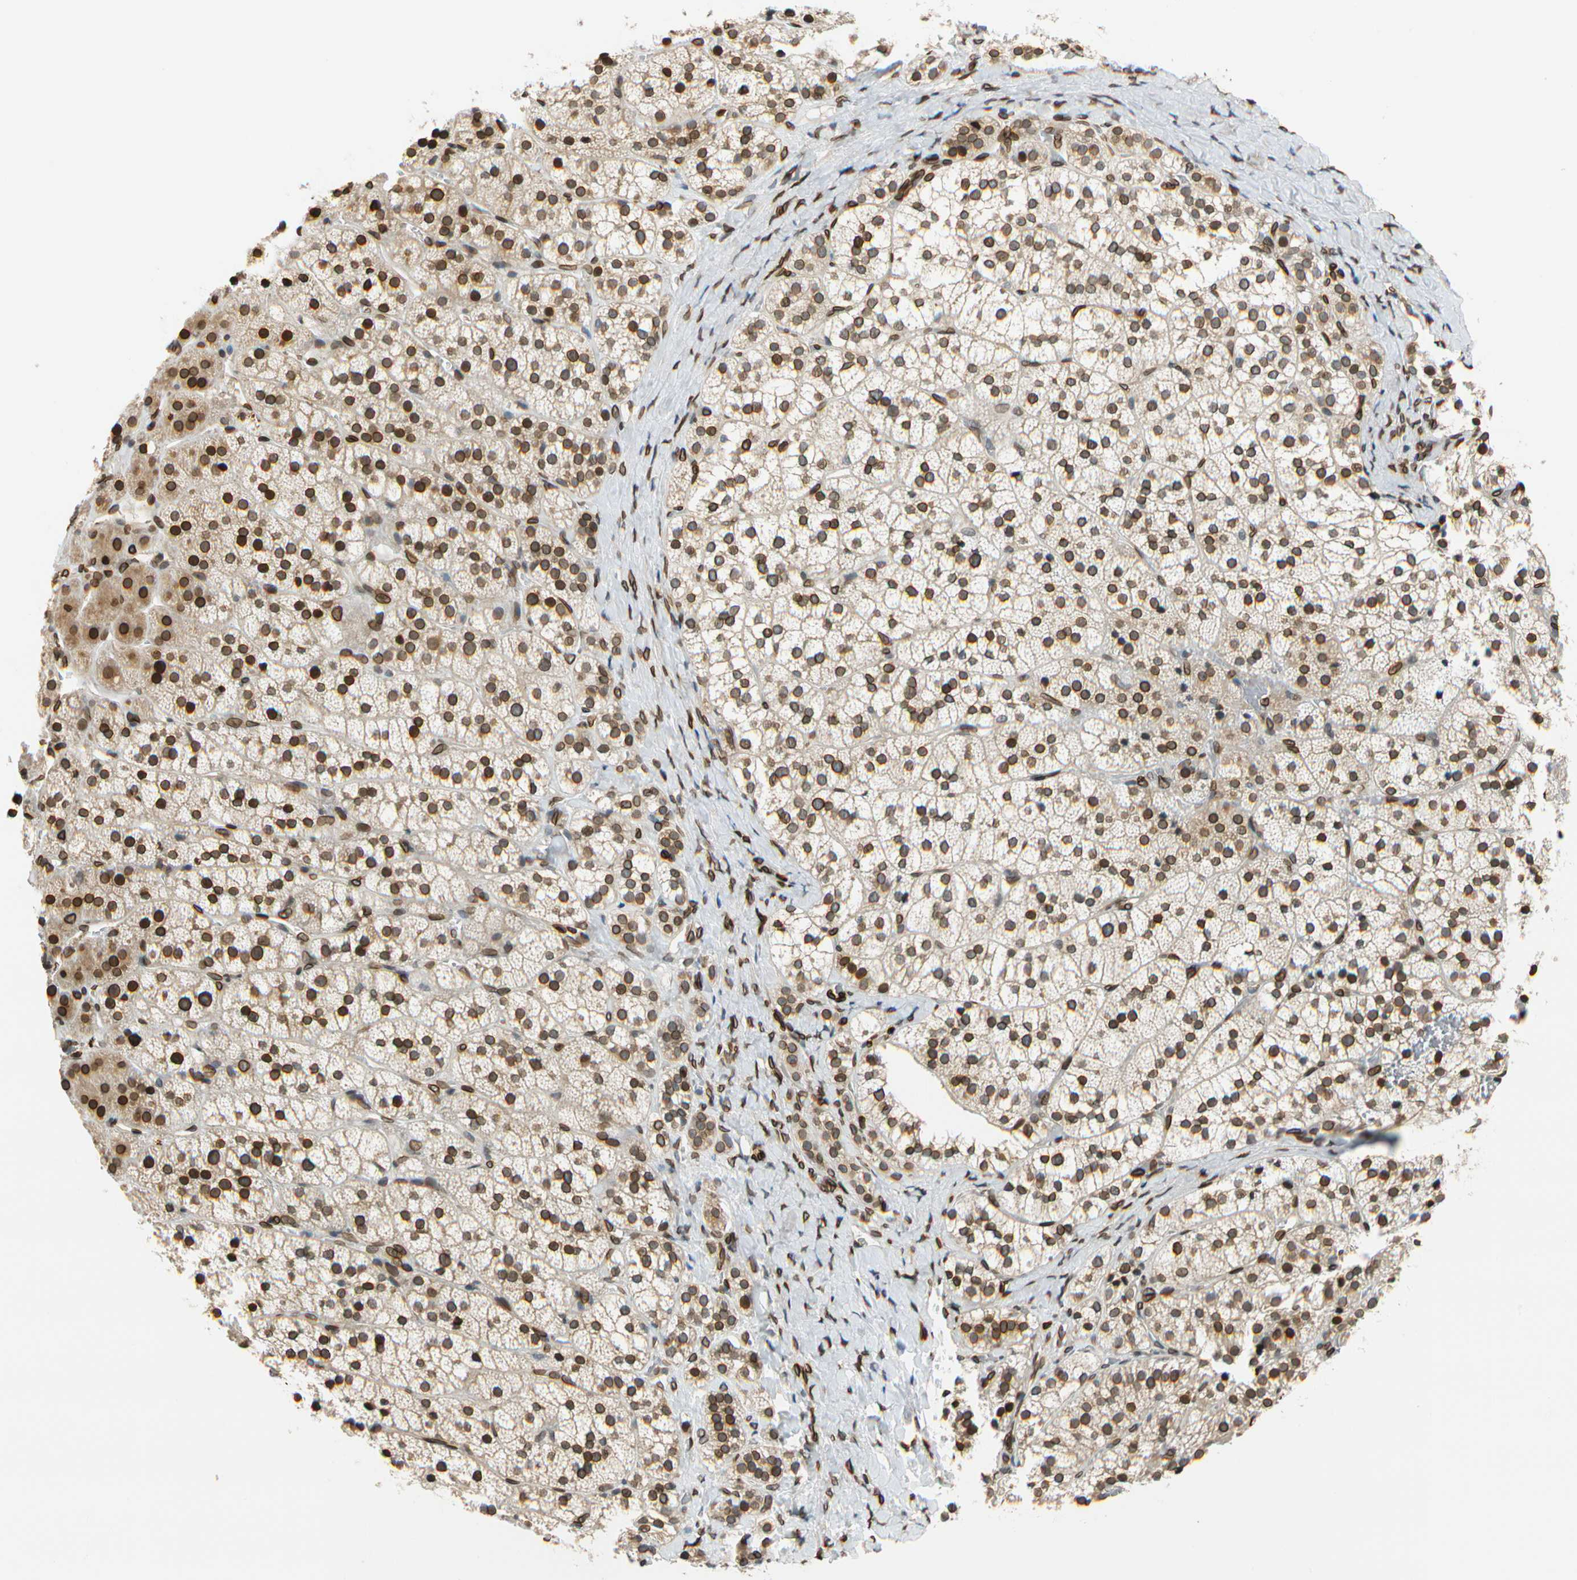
{"staining": {"intensity": "strong", "quantity": ">75%", "location": "cytoplasmic/membranous,nuclear"}, "tissue": "adrenal gland", "cell_type": "Glandular cells", "image_type": "normal", "snomed": [{"axis": "morphology", "description": "Normal tissue, NOS"}, {"axis": "topography", "description": "Adrenal gland"}], "caption": "Normal adrenal gland demonstrates strong cytoplasmic/membranous,nuclear expression in approximately >75% of glandular cells, visualized by immunohistochemistry.", "gene": "SUN1", "patient": {"sex": "female", "age": 44}}